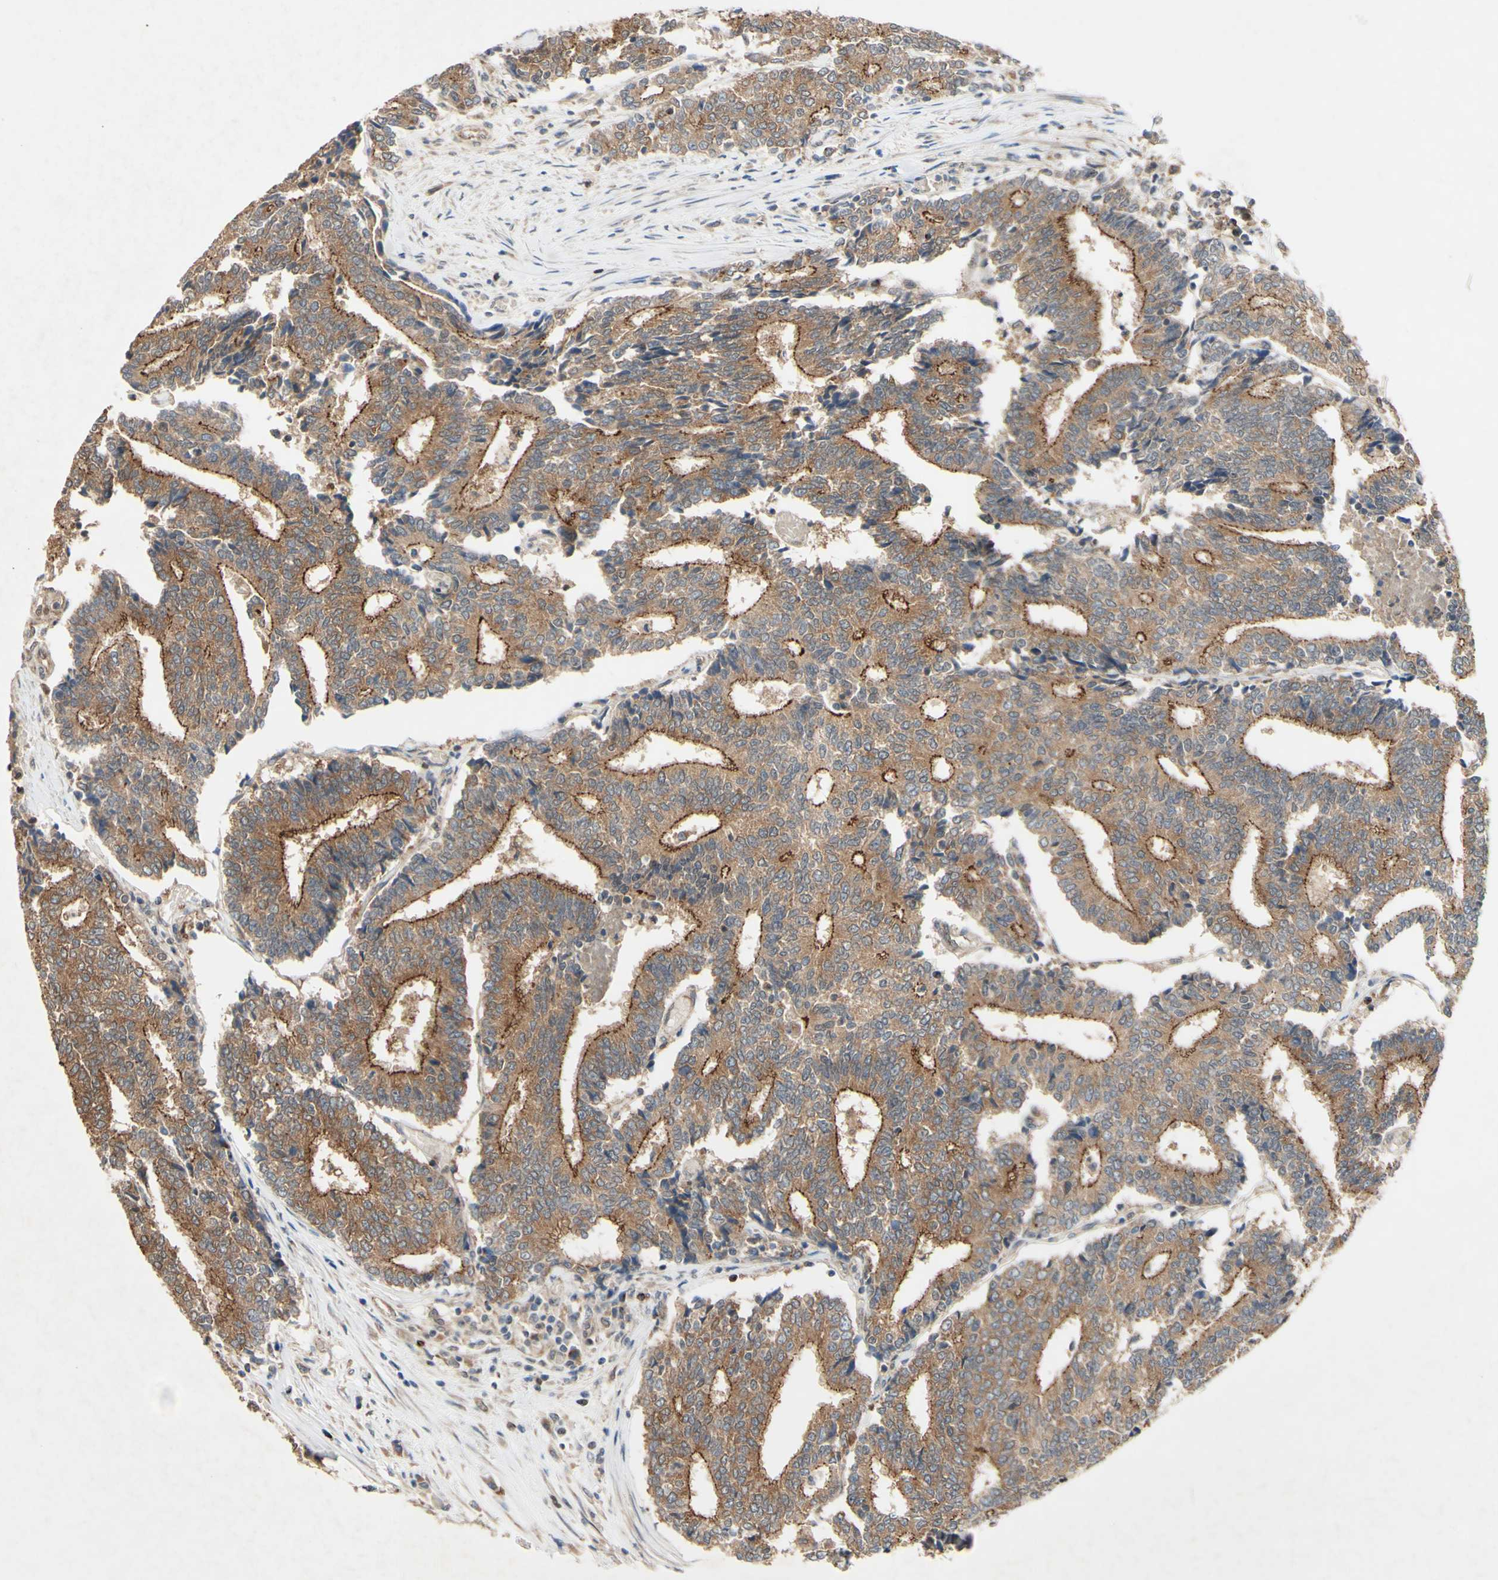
{"staining": {"intensity": "moderate", "quantity": ">75%", "location": "cytoplasmic/membranous"}, "tissue": "prostate cancer", "cell_type": "Tumor cells", "image_type": "cancer", "snomed": [{"axis": "morphology", "description": "Normal tissue, NOS"}, {"axis": "morphology", "description": "Adenocarcinoma, High grade"}, {"axis": "topography", "description": "Prostate"}, {"axis": "topography", "description": "Seminal veicle"}], "caption": "Immunohistochemistry (IHC) photomicrograph of human prostate cancer (high-grade adenocarcinoma) stained for a protein (brown), which shows medium levels of moderate cytoplasmic/membranous expression in about >75% of tumor cells.", "gene": "PDGFB", "patient": {"sex": "male", "age": 55}}